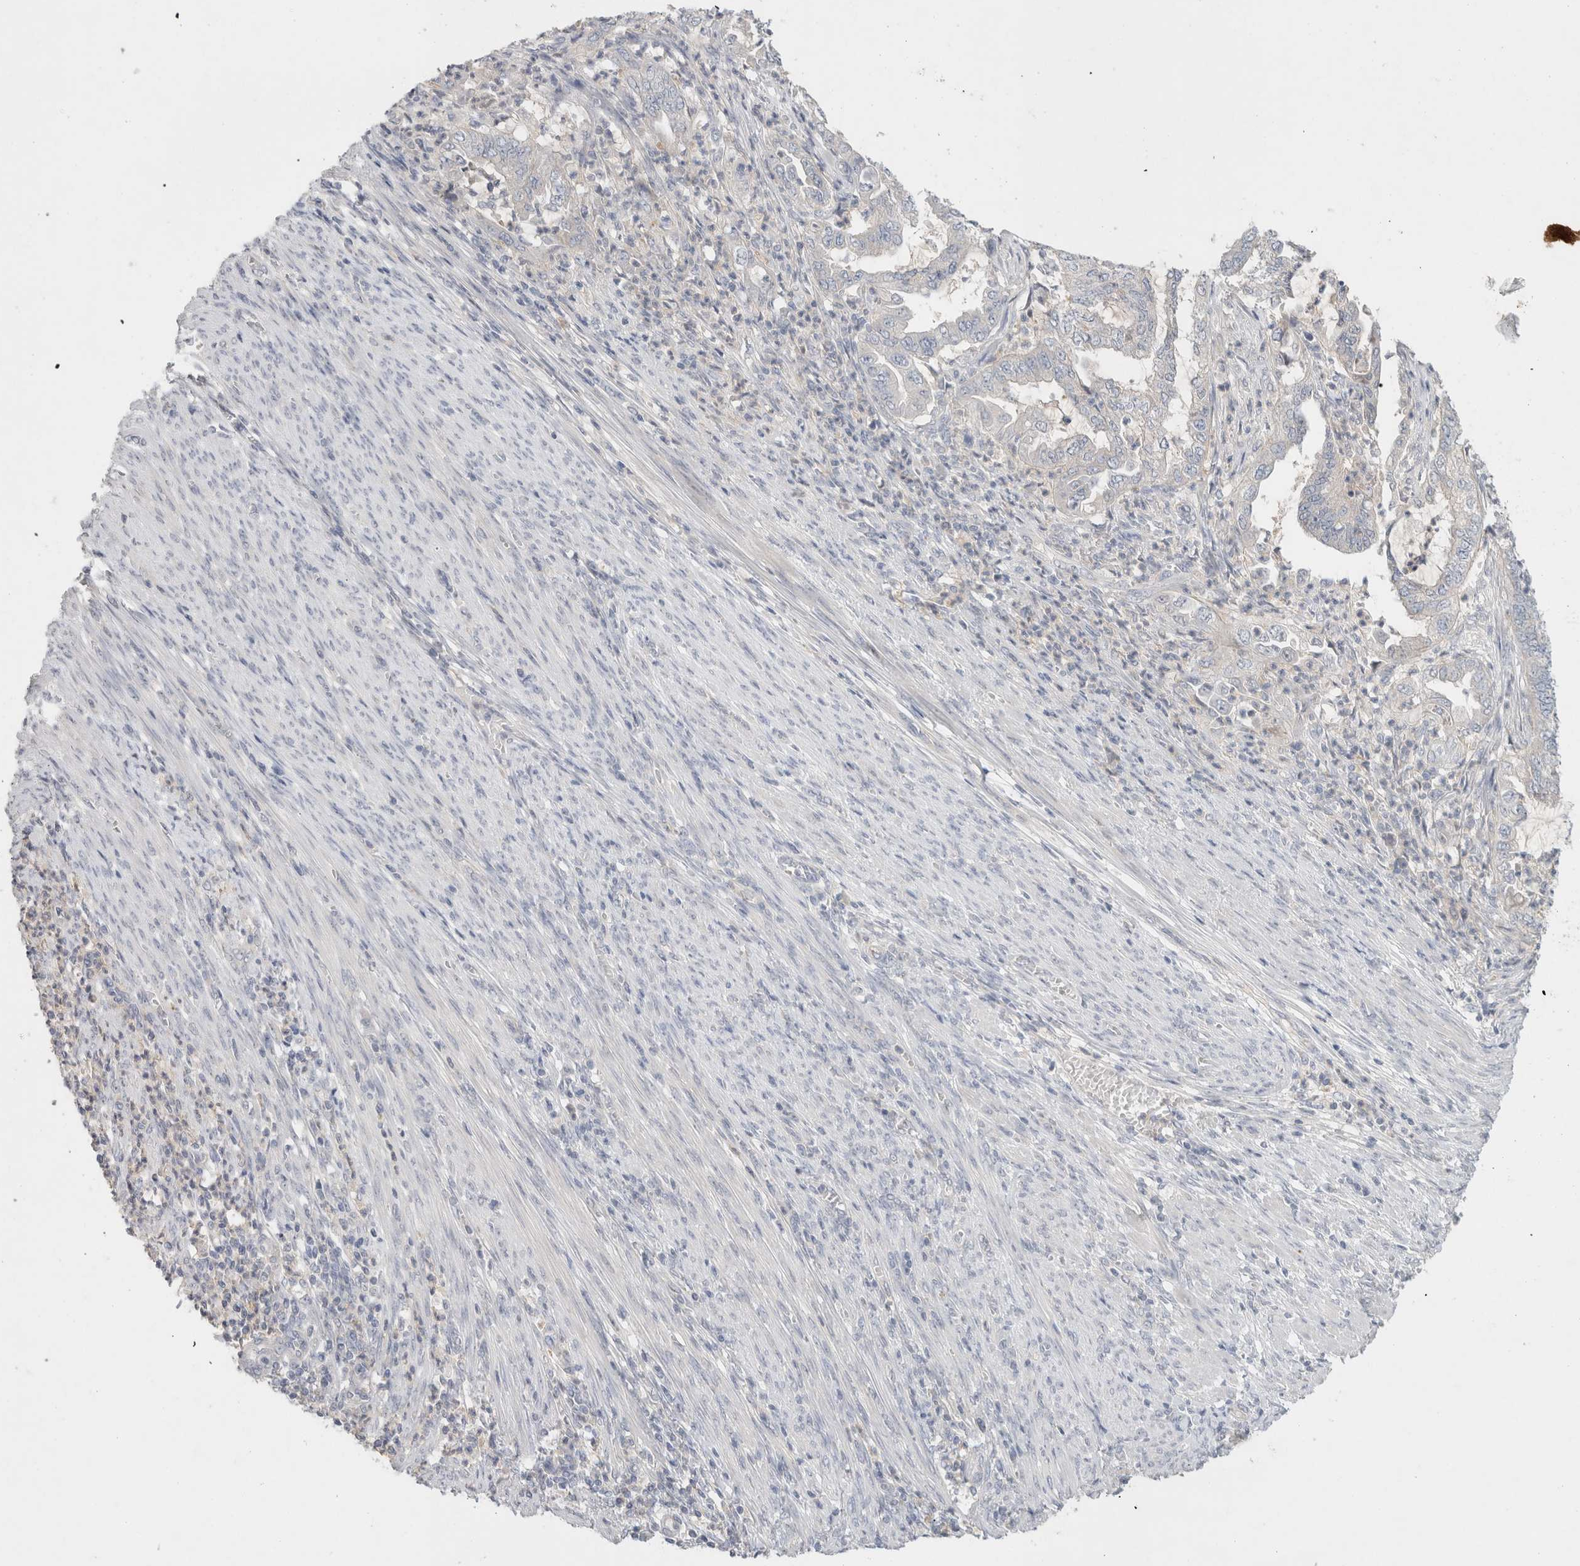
{"staining": {"intensity": "negative", "quantity": "none", "location": "none"}, "tissue": "endometrial cancer", "cell_type": "Tumor cells", "image_type": "cancer", "snomed": [{"axis": "morphology", "description": "Adenocarcinoma, NOS"}, {"axis": "topography", "description": "Endometrium"}], "caption": "Immunohistochemistry of endometrial cancer (adenocarcinoma) demonstrates no positivity in tumor cells.", "gene": "MPP2", "patient": {"sex": "female", "age": 49}}